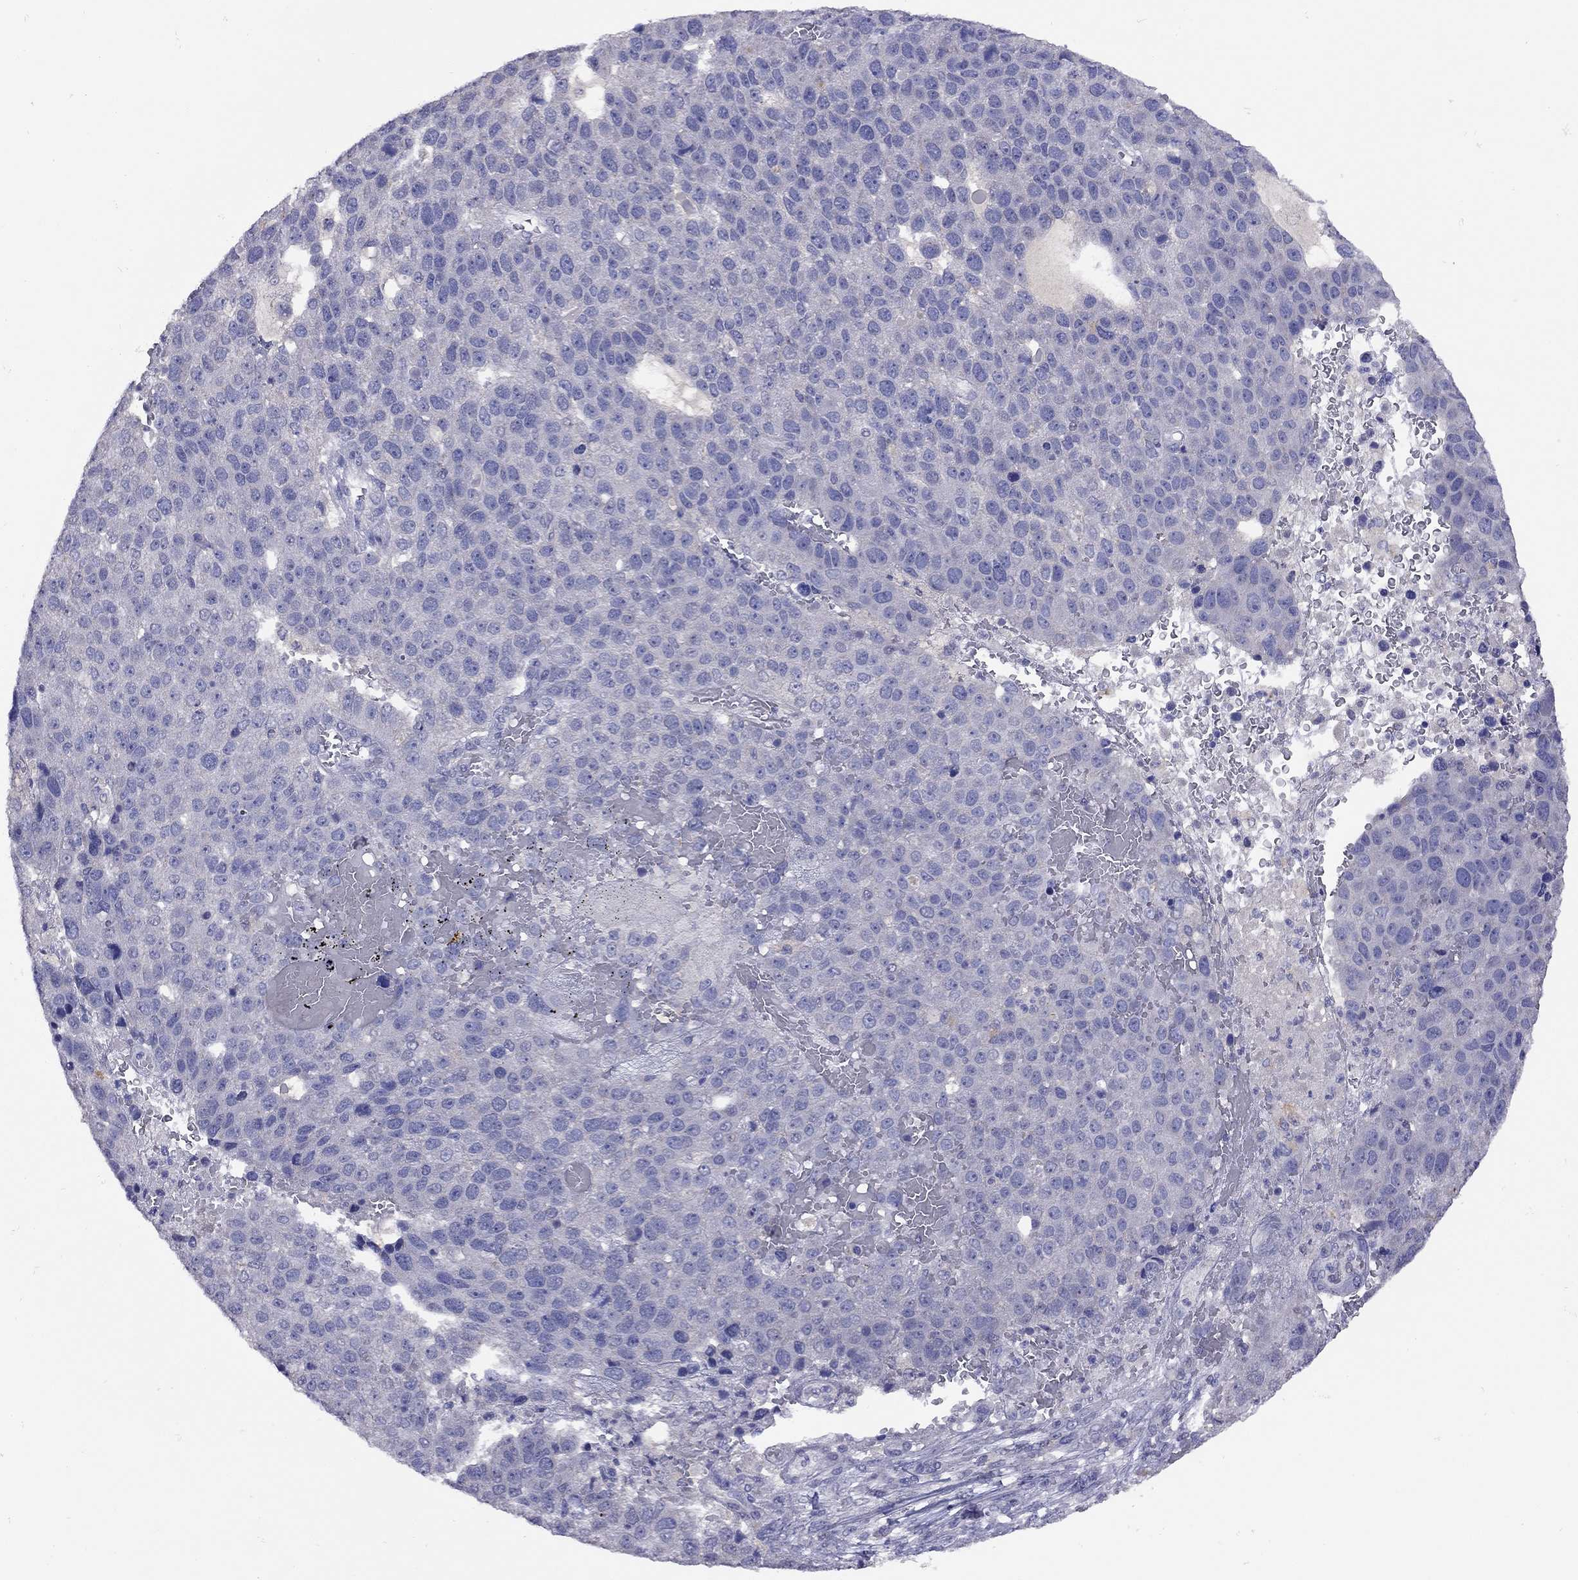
{"staining": {"intensity": "negative", "quantity": "none", "location": "none"}, "tissue": "pancreatic cancer", "cell_type": "Tumor cells", "image_type": "cancer", "snomed": [{"axis": "morphology", "description": "Adenocarcinoma, NOS"}, {"axis": "topography", "description": "Pancreas"}], "caption": "Immunohistochemical staining of pancreatic cancer displays no significant positivity in tumor cells.", "gene": "RTP5", "patient": {"sex": "female", "age": 61}}